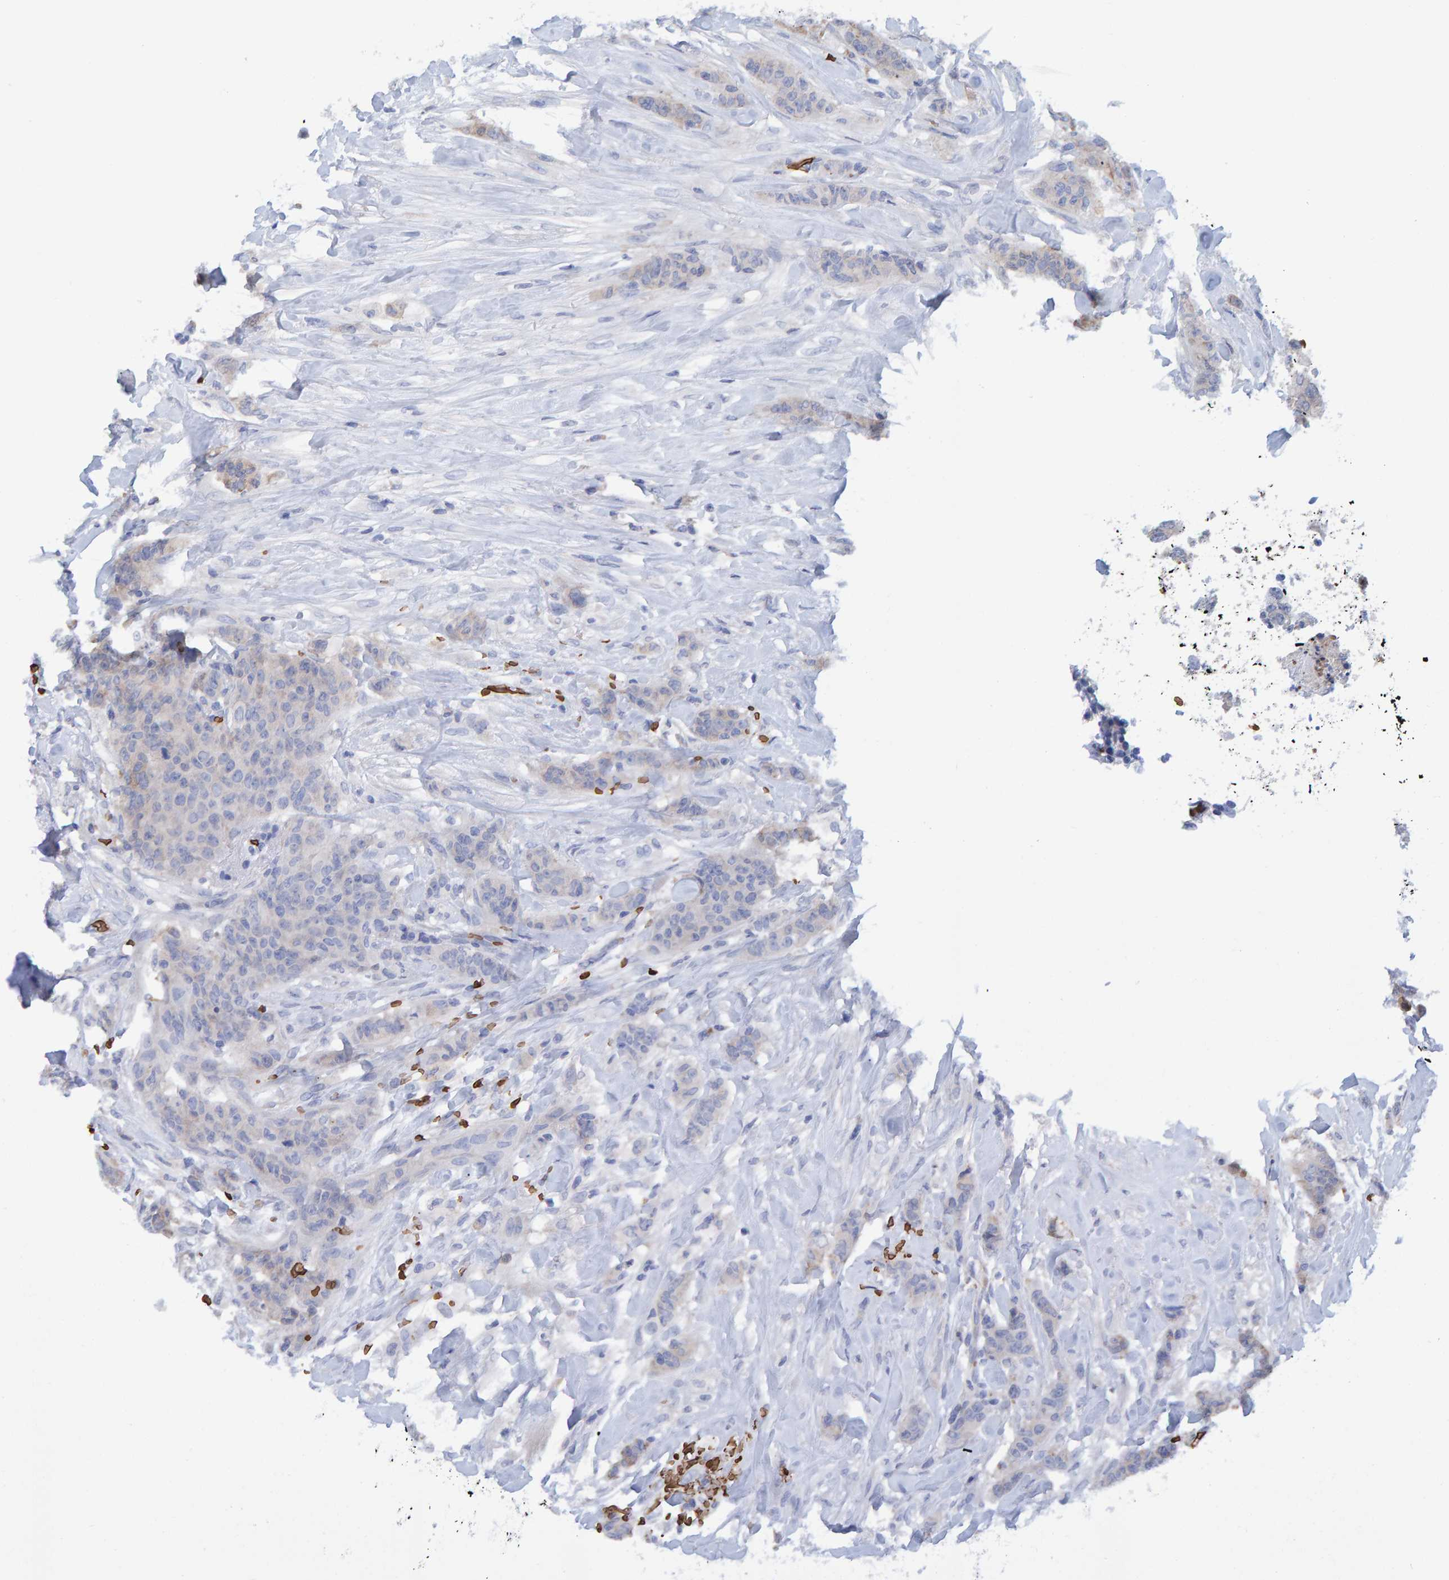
{"staining": {"intensity": "weak", "quantity": ">75%", "location": "cytoplasmic/membranous"}, "tissue": "breast cancer", "cell_type": "Tumor cells", "image_type": "cancer", "snomed": [{"axis": "morphology", "description": "Normal tissue, NOS"}, {"axis": "morphology", "description": "Duct carcinoma"}, {"axis": "topography", "description": "Breast"}], "caption": "Intraductal carcinoma (breast) stained for a protein displays weak cytoplasmic/membranous positivity in tumor cells.", "gene": "VPS9D1", "patient": {"sex": "female", "age": 40}}